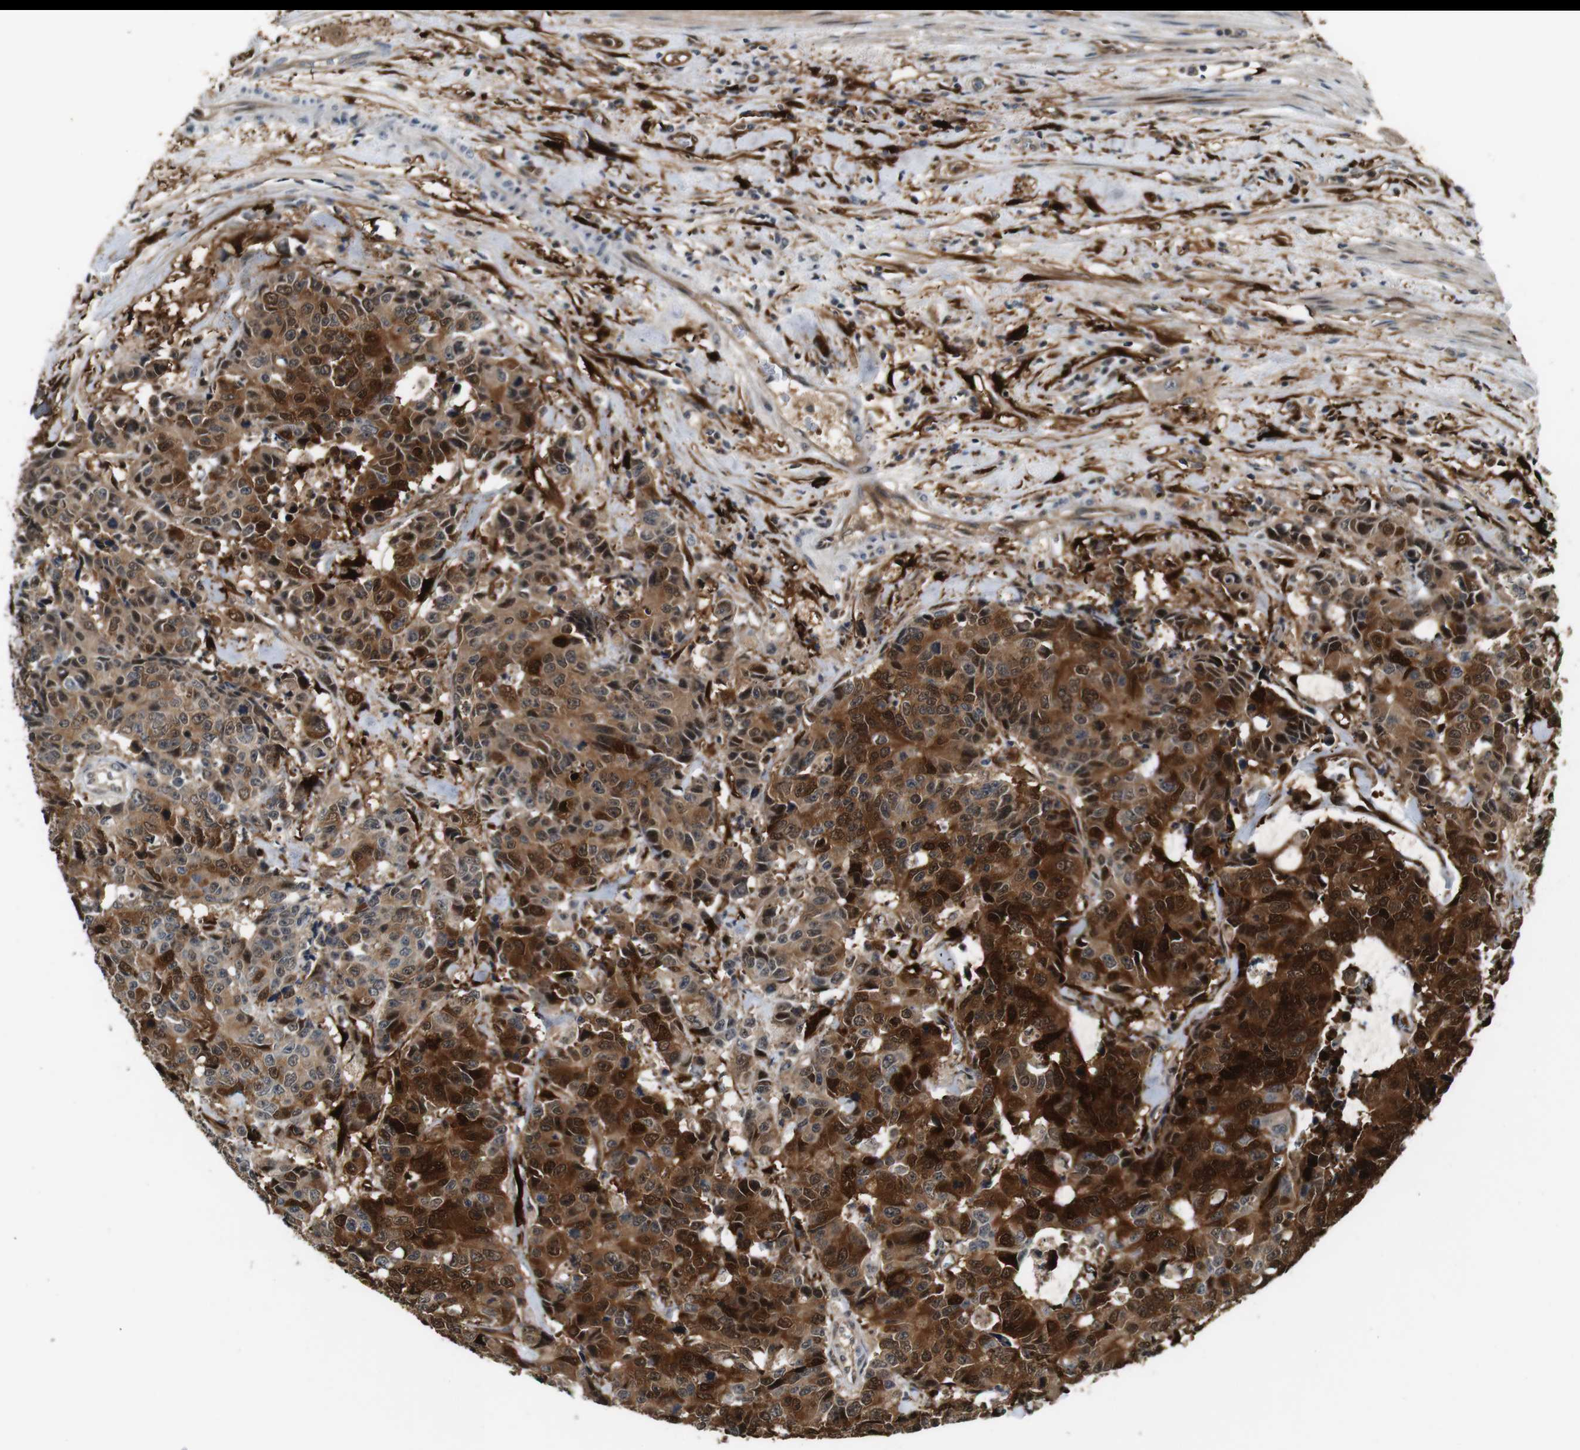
{"staining": {"intensity": "strong", "quantity": ">75%", "location": "cytoplasmic/membranous,nuclear"}, "tissue": "colorectal cancer", "cell_type": "Tumor cells", "image_type": "cancer", "snomed": [{"axis": "morphology", "description": "Adenocarcinoma, NOS"}, {"axis": "topography", "description": "Colon"}], "caption": "Colorectal adenocarcinoma was stained to show a protein in brown. There is high levels of strong cytoplasmic/membranous and nuclear positivity in about >75% of tumor cells.", "gene": "LXN", "patient": {"sex": "female", "age": 86}}